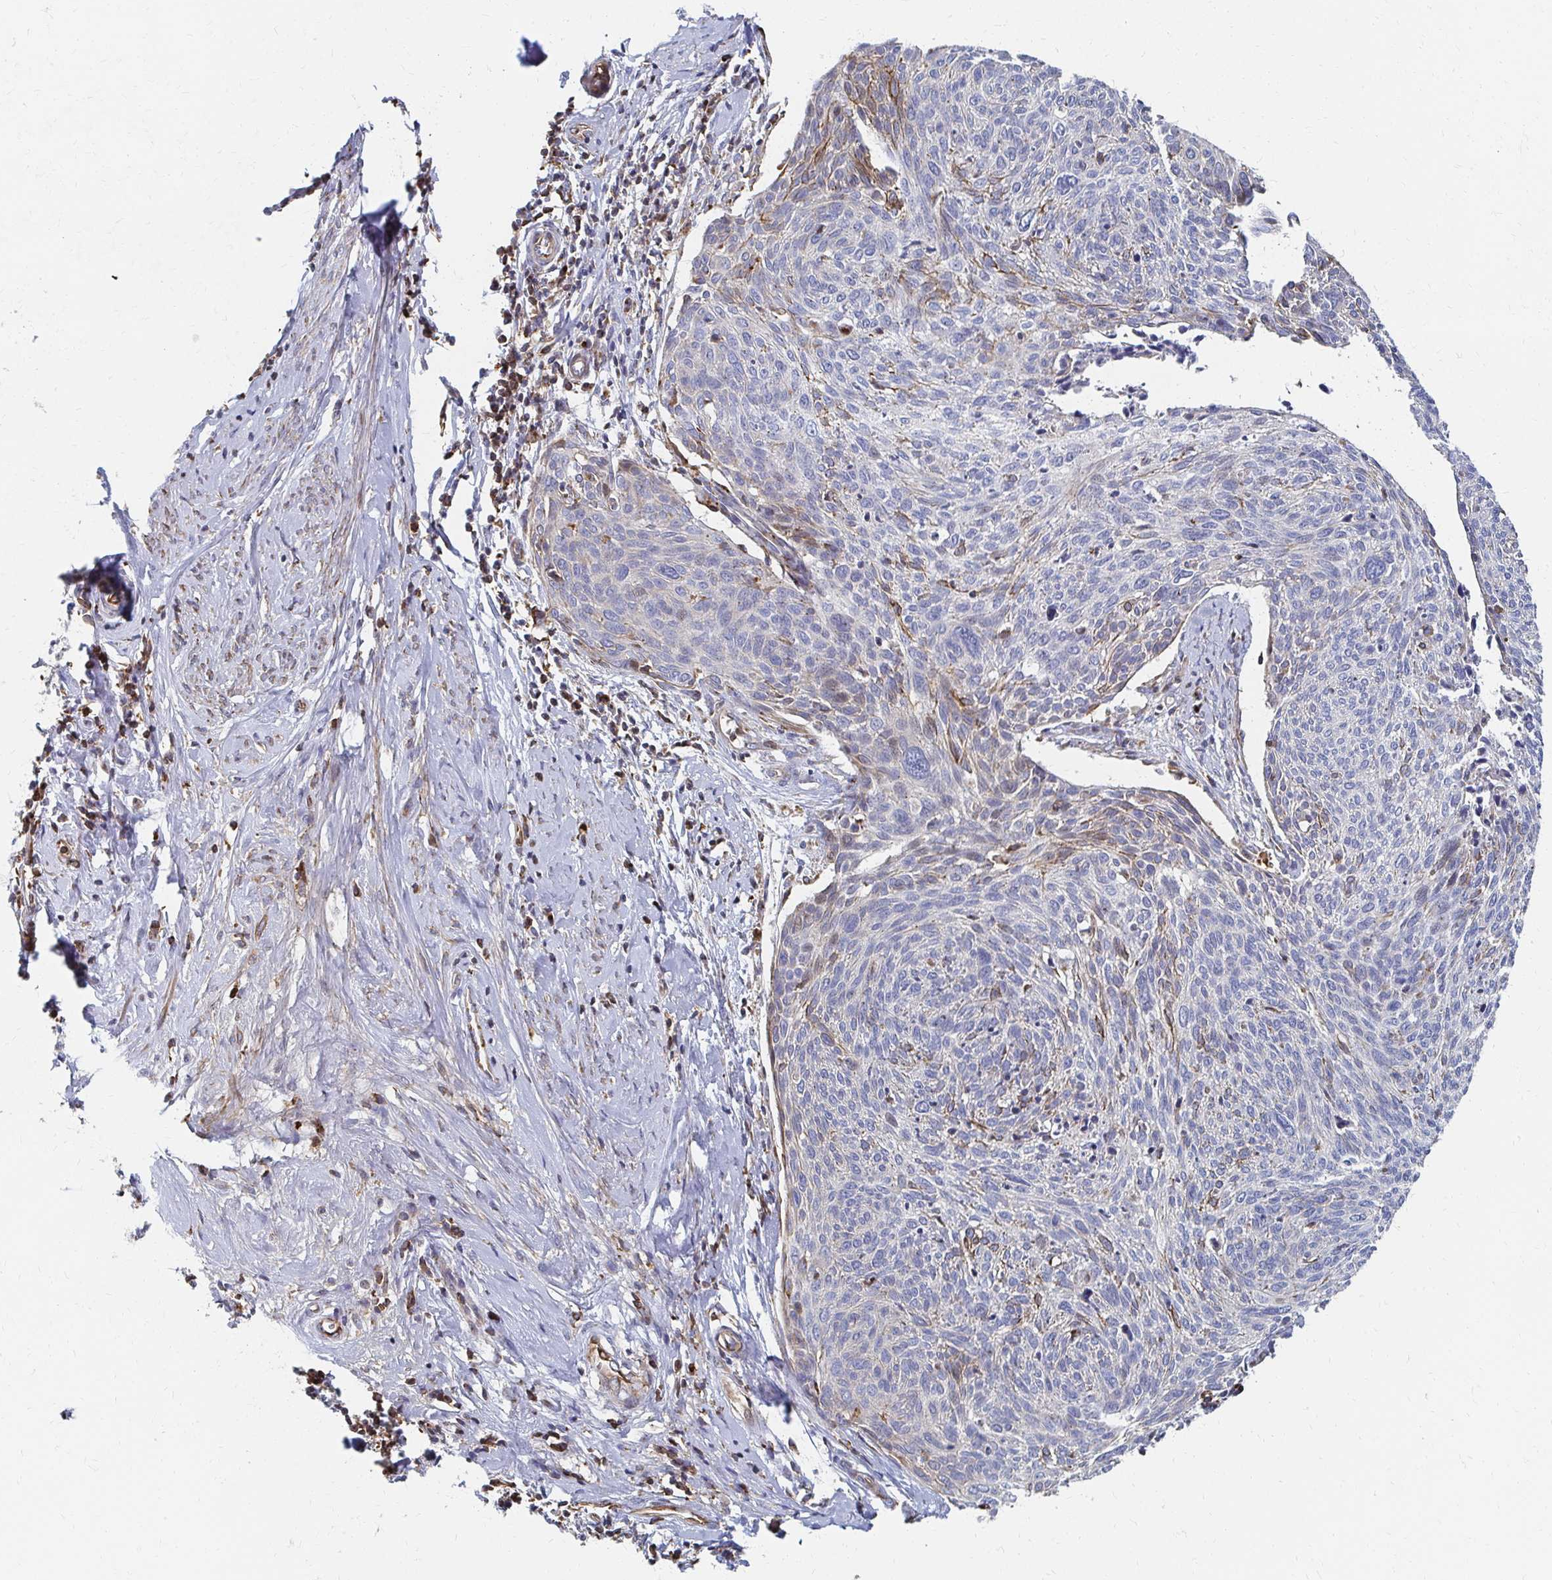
{"staining": {"intensity": "moderate", "quantity": "<25%", "location": "cytoplasmic/membranous"}, "tissue": "cervical cancer", "cell_type": "Tumor cells", "image_type": "cancer", "snomed": [{"axis": "morphology", "description": "Squamous cell carcinoma, NOS"}, {"axis": "topography", "description": "Cervix"}], "caption": "Moderate cytoplasmic/membranous positivity for a protein is seen in about <25% of tumor cells of cervical cancer using immunohistochemistry (IHC).", "gene": "MAN1A1", "patient": {"sex": "female", "age": 49}}